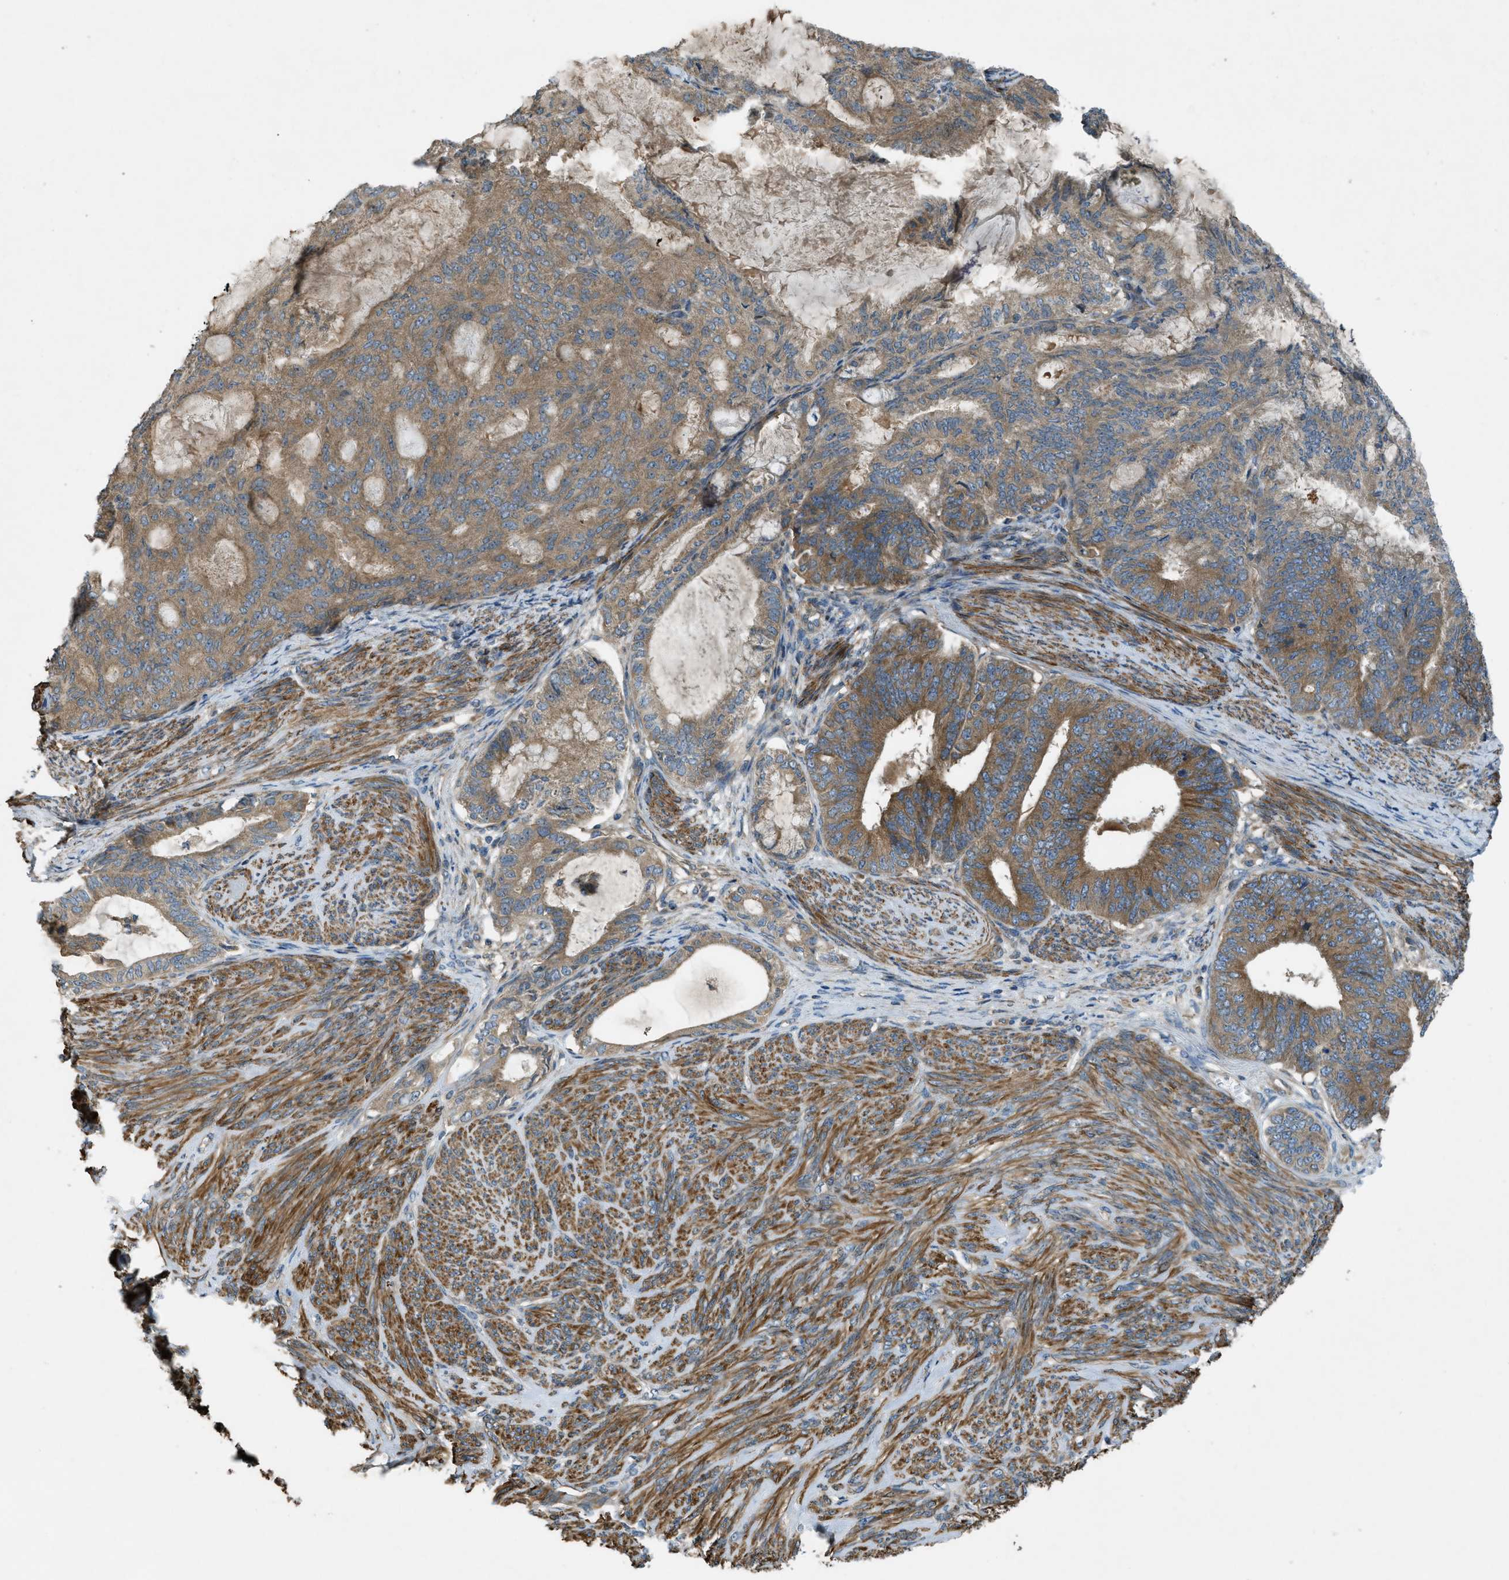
{"staining": {"intensity": "moderate", "quantity": ">75%", "location": "cytoplasmic/membranous"}, "tissue": "endometrial cancer", "cell_type": "Tumor cells", "image_type": "cancer", "snomed": [{"axis": "morphology", "description": "Adenocarcinoma, NOS"}, {"axis": "topography", "description": "Endometrium"}], "caption": "This is an image of immunohistochemistry staining of endometrial cancer, which shows moderate positivity in the cytoplasmic/membranous of tumor cells.", "gene": "VEZT", "patient": {"sex": "female", "age": 86}}